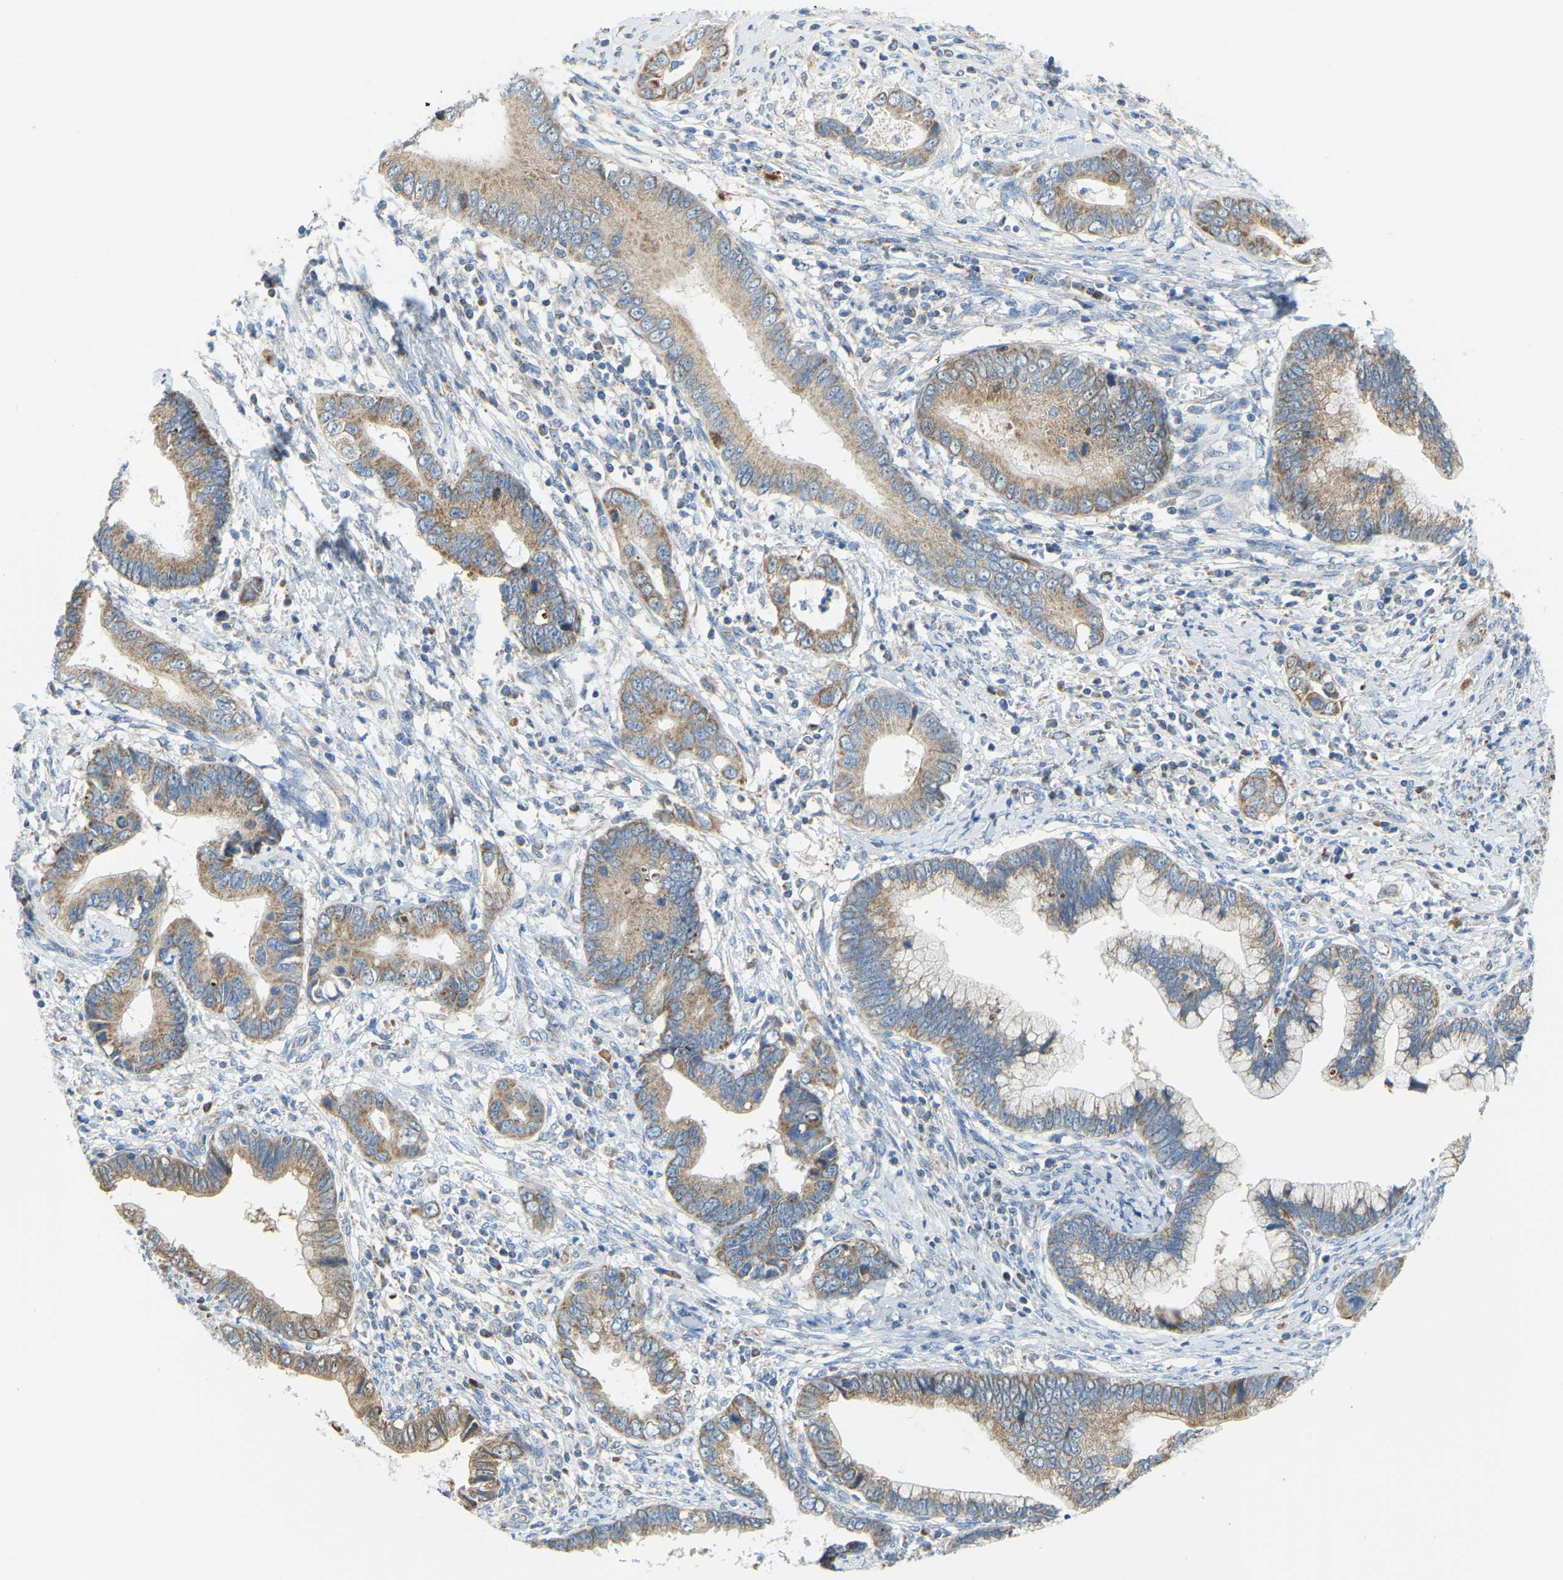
{"staining": {"intensity": "weak", "quantity": "25%-75%", "location": "cytoplasmic/membranous"}, "tissue": "cervical cancer", "cell_type": "Tumor cells", "image_type": "cancer", "snomed": [{"axis": "morphology", "description": "Adenocarcinoma, NOS"}, {"axis": "topography", "description": "Cervix"}], "caption": "This micrograph reveals immunohistochemistry staining of adenocarcinoma (cervical), with low weak cytoplasmic/membranous positivity in approximately 25%-75% of tumor cells.", "gene": "GDA", "patient": {"sex": "female", "age": 44}}